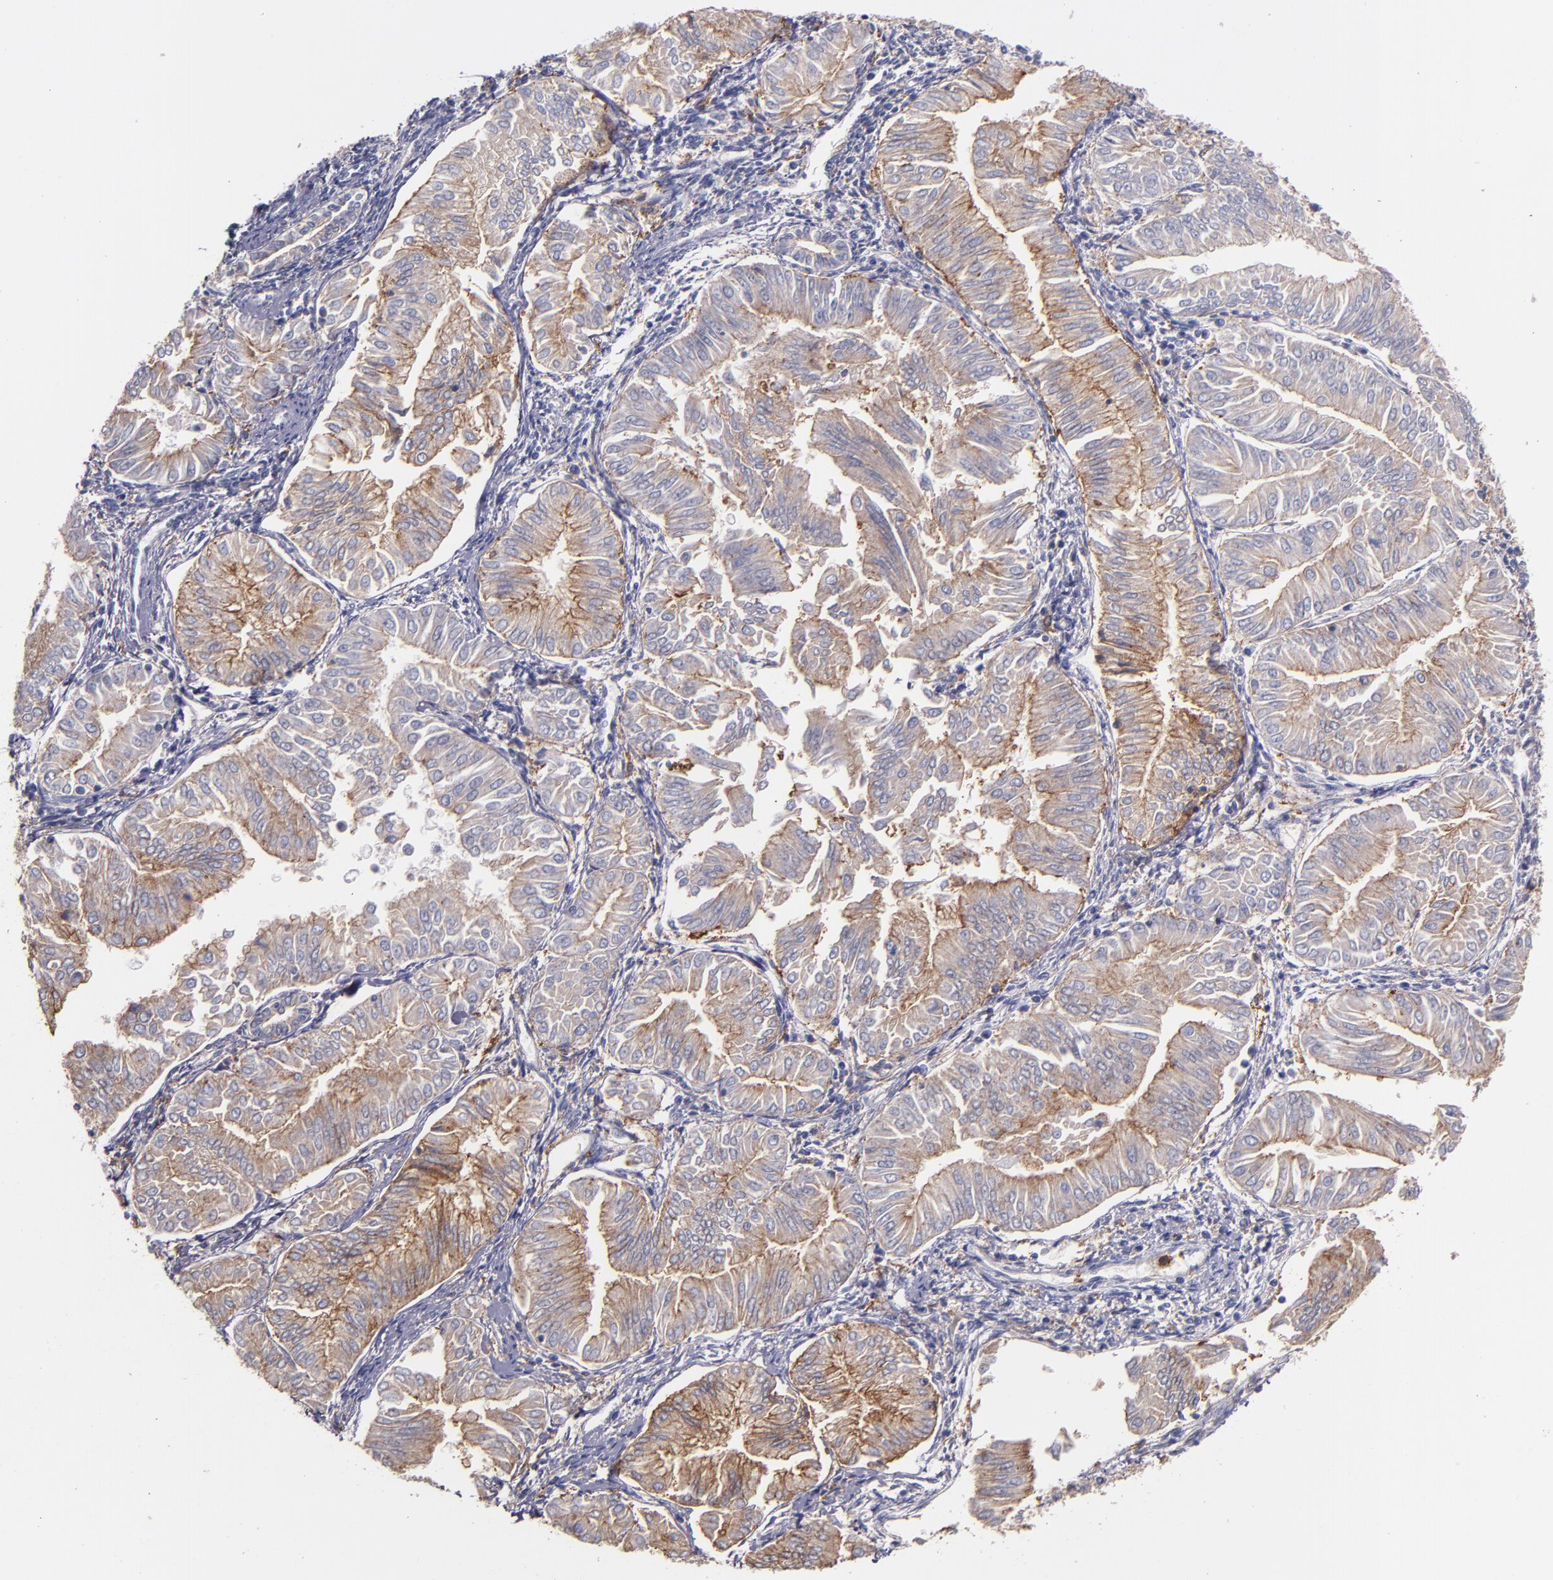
{"staining": {"intensity": "moderate", "quantity": ">75%", "location": "cytoplasmic/membranous"}, "tissue": "endometrial cancer", "cell_type": "Tumor cells", "image_type": "cancer", "snomed": [{"axis": "morphology", "description": "Adenocarcinoma, NOS"}, {"axis": "topography", "description": "Endometrium"}], "caption": "Protein staining of endometrial cancer (adenocarcinoma) tissue exhibits moderate cytoplasmic/membranous staining in approximately >75% of tumor cells.", "gene": "C5AR1", "patient": {"sex": "female", "age": 53}}